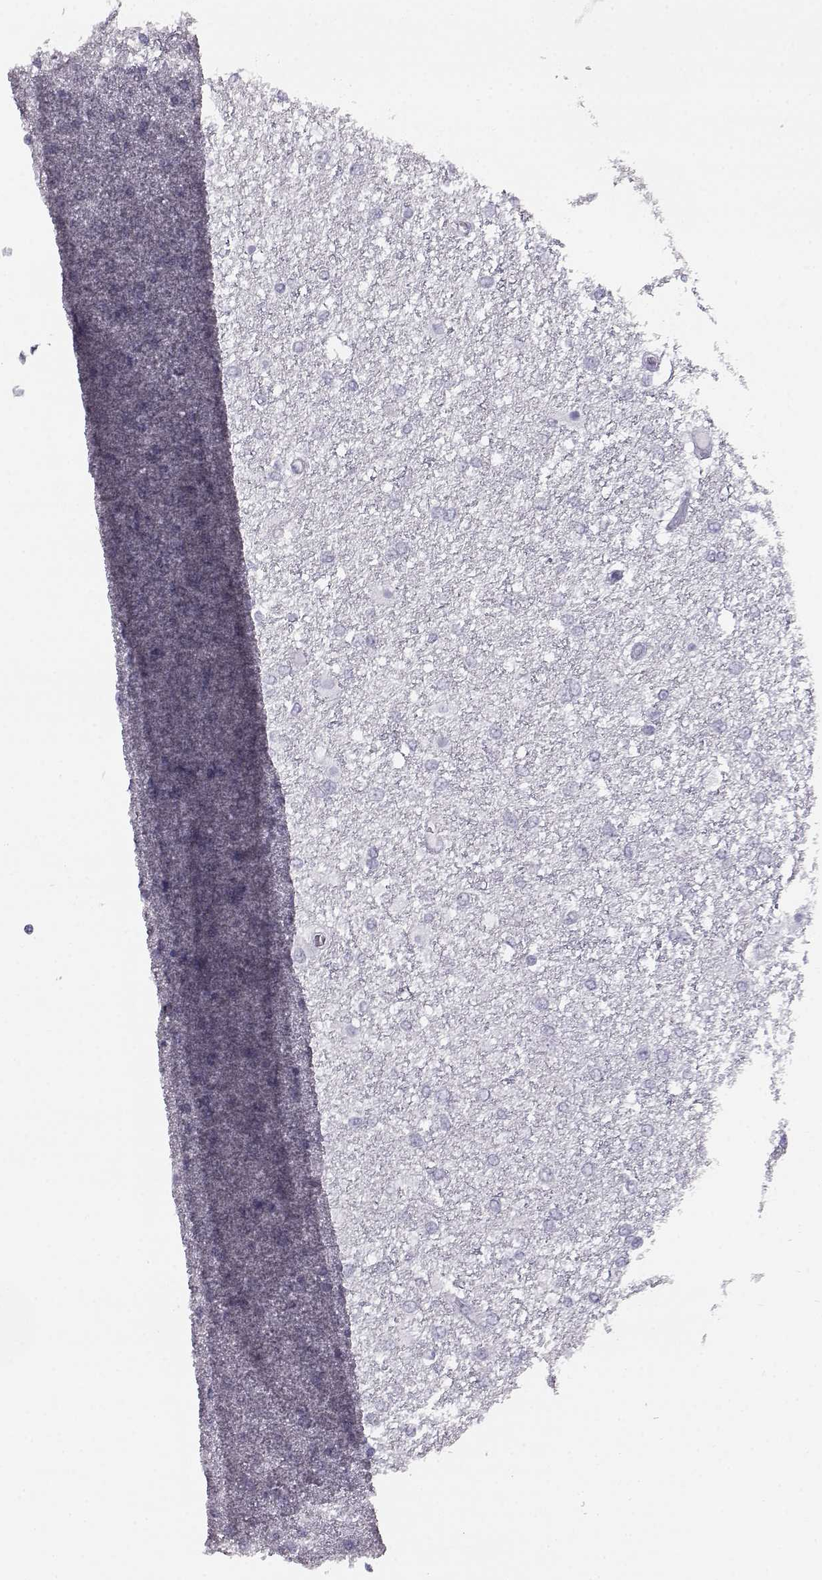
{"staining": {"intensity": "negative", "quantity": "none", "location": "none"}, "tissue": "glioma", "cell_type": "Tumor cells", "image_type": "cancer", "snomed": [{"axis": "morphology", "description": "Glioma, malignant, High grade"}, {"axis": "topography", "description": "Brain"}], "caption": "This is an immunohistochemistry histopathology image of human glioma. There is no staining in tumor cells.", "gene": "ITLN2", "patient": {"sex": "female", "age": 61}}